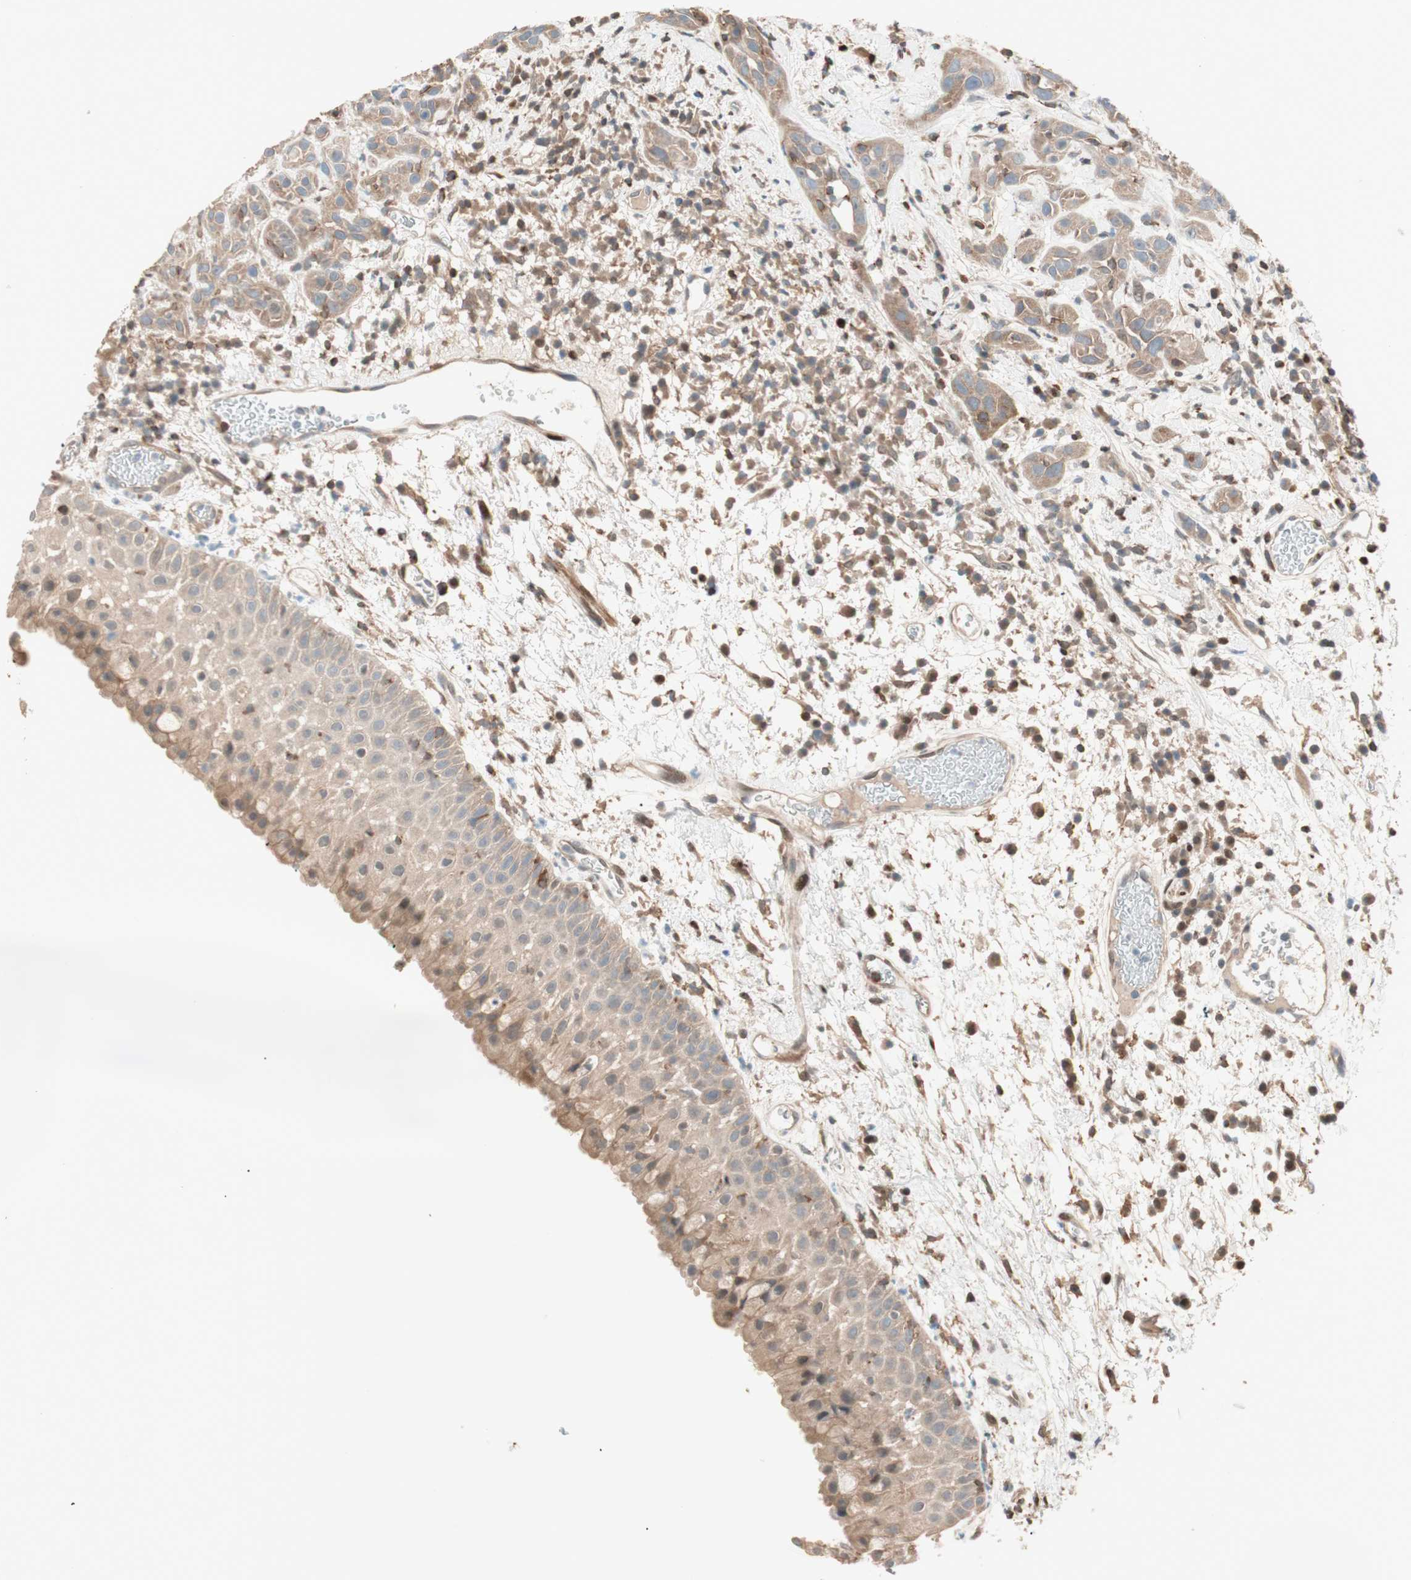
{"staining": {"intensity": "moderate", "quantity": ">75%", "location": "cytoplasmic/membranous"}, "tissue": "head and neck cancer", "cell_type": "Tumor cells", "image_type": "cancer", "snomed": [{"axis": "morphology", "description": "Squamous cell carcinoma, NOS"}, {"axis": "topography", "description": "Head-Neck"}], "caption": "An image of head and neck cancer (squamous cell carcinoma) stained for a protein displays moderate cytoplasmic/membranous brown staining in tumor cells.", "gene": "BIN1", "patient": {"sex": "male", "age": 62}}